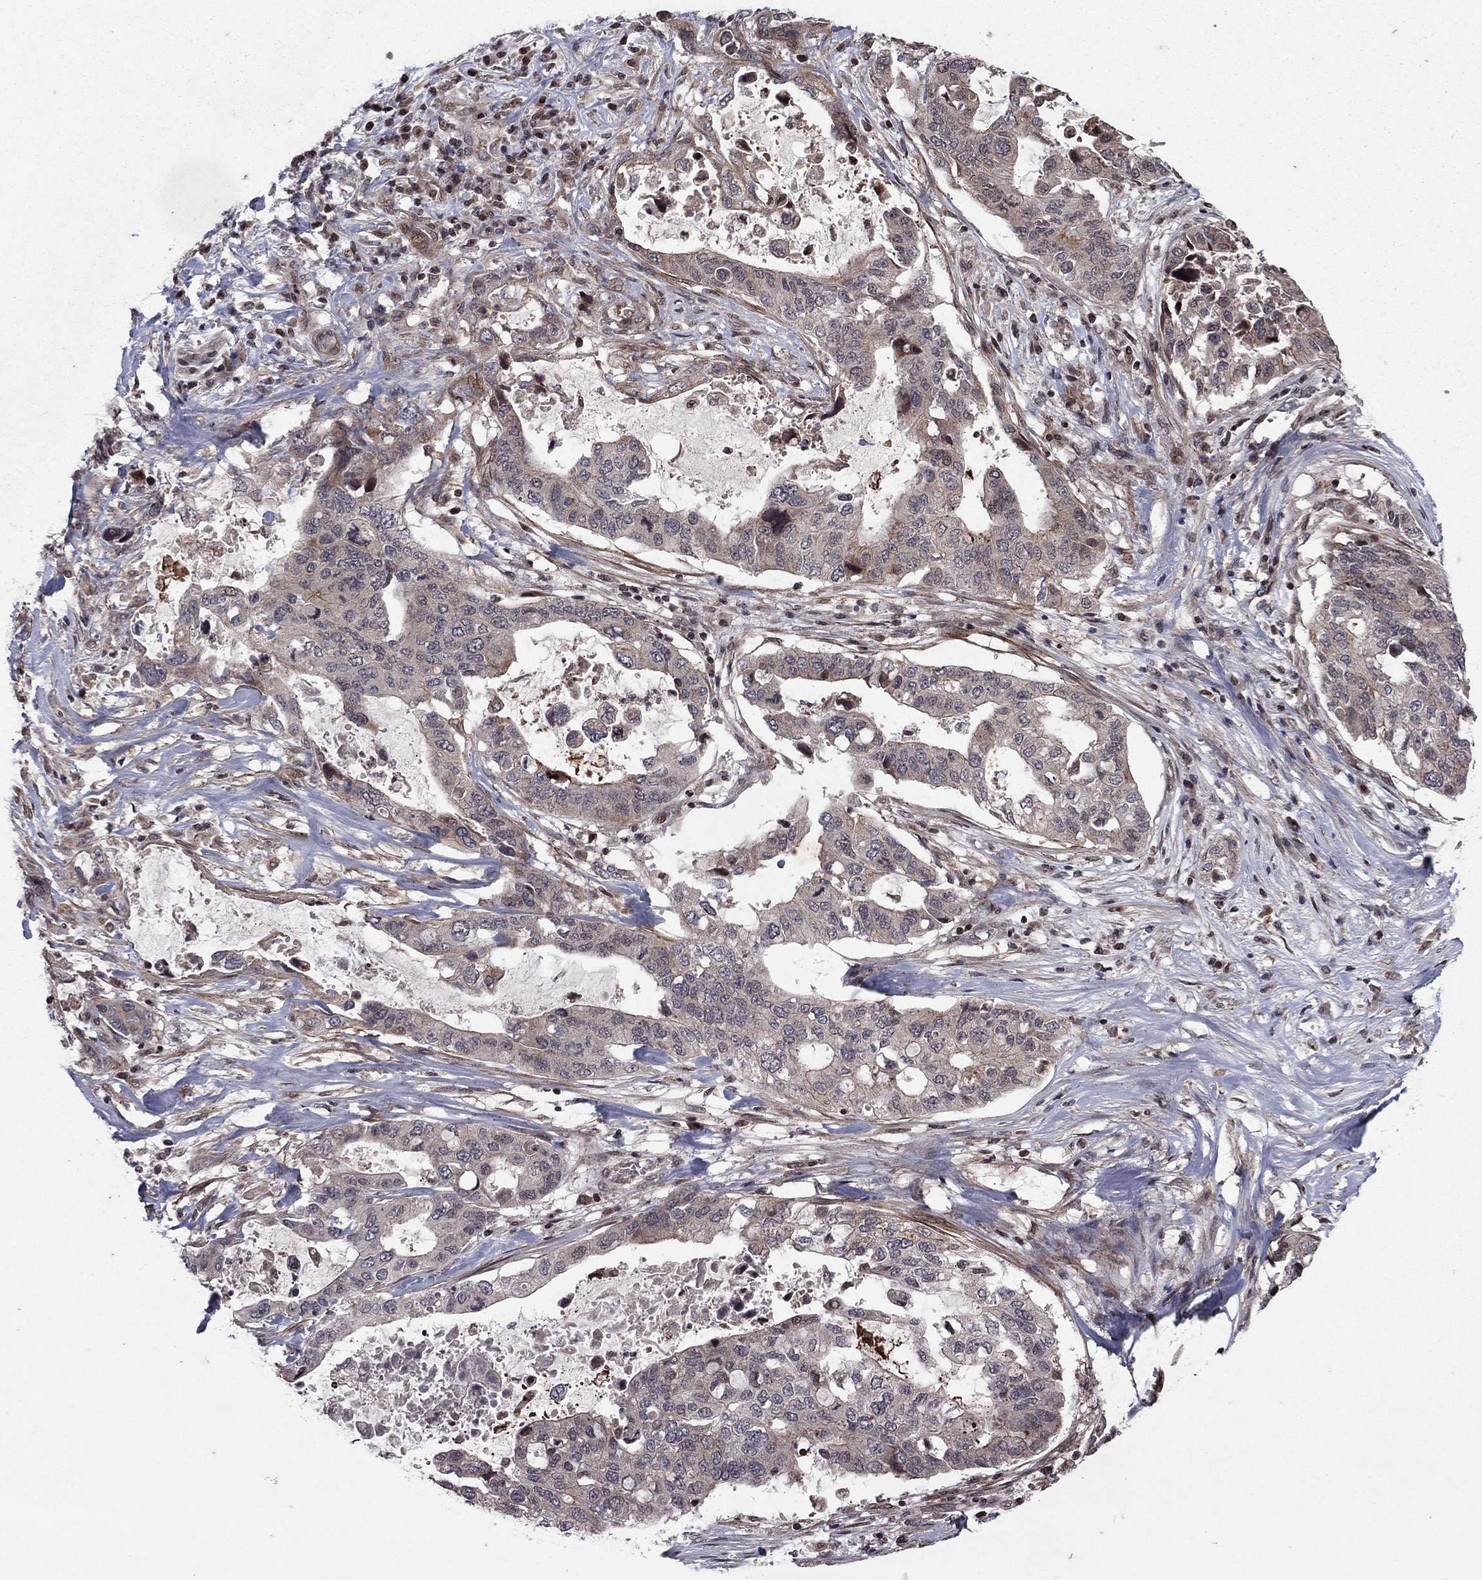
{"staining": {"intensity": "weak", "quantity": "<25%", "location": "cytoplasmic/membranous"}, "tissue": "stomach cancer", "cell_type": "Tumor cells", "image_type": "cancer", "snomed": [{"axis": "morphology", "description": "Adenocarcinoma, NOS"}, {"axis": "topography", "description": "Stomach"}], "caption": "Stomach cancer stained for a protein using IHC shows no staining tumor cells.", "gene": "SORBS1", "patient": {"sex": "male", "age": 54}}